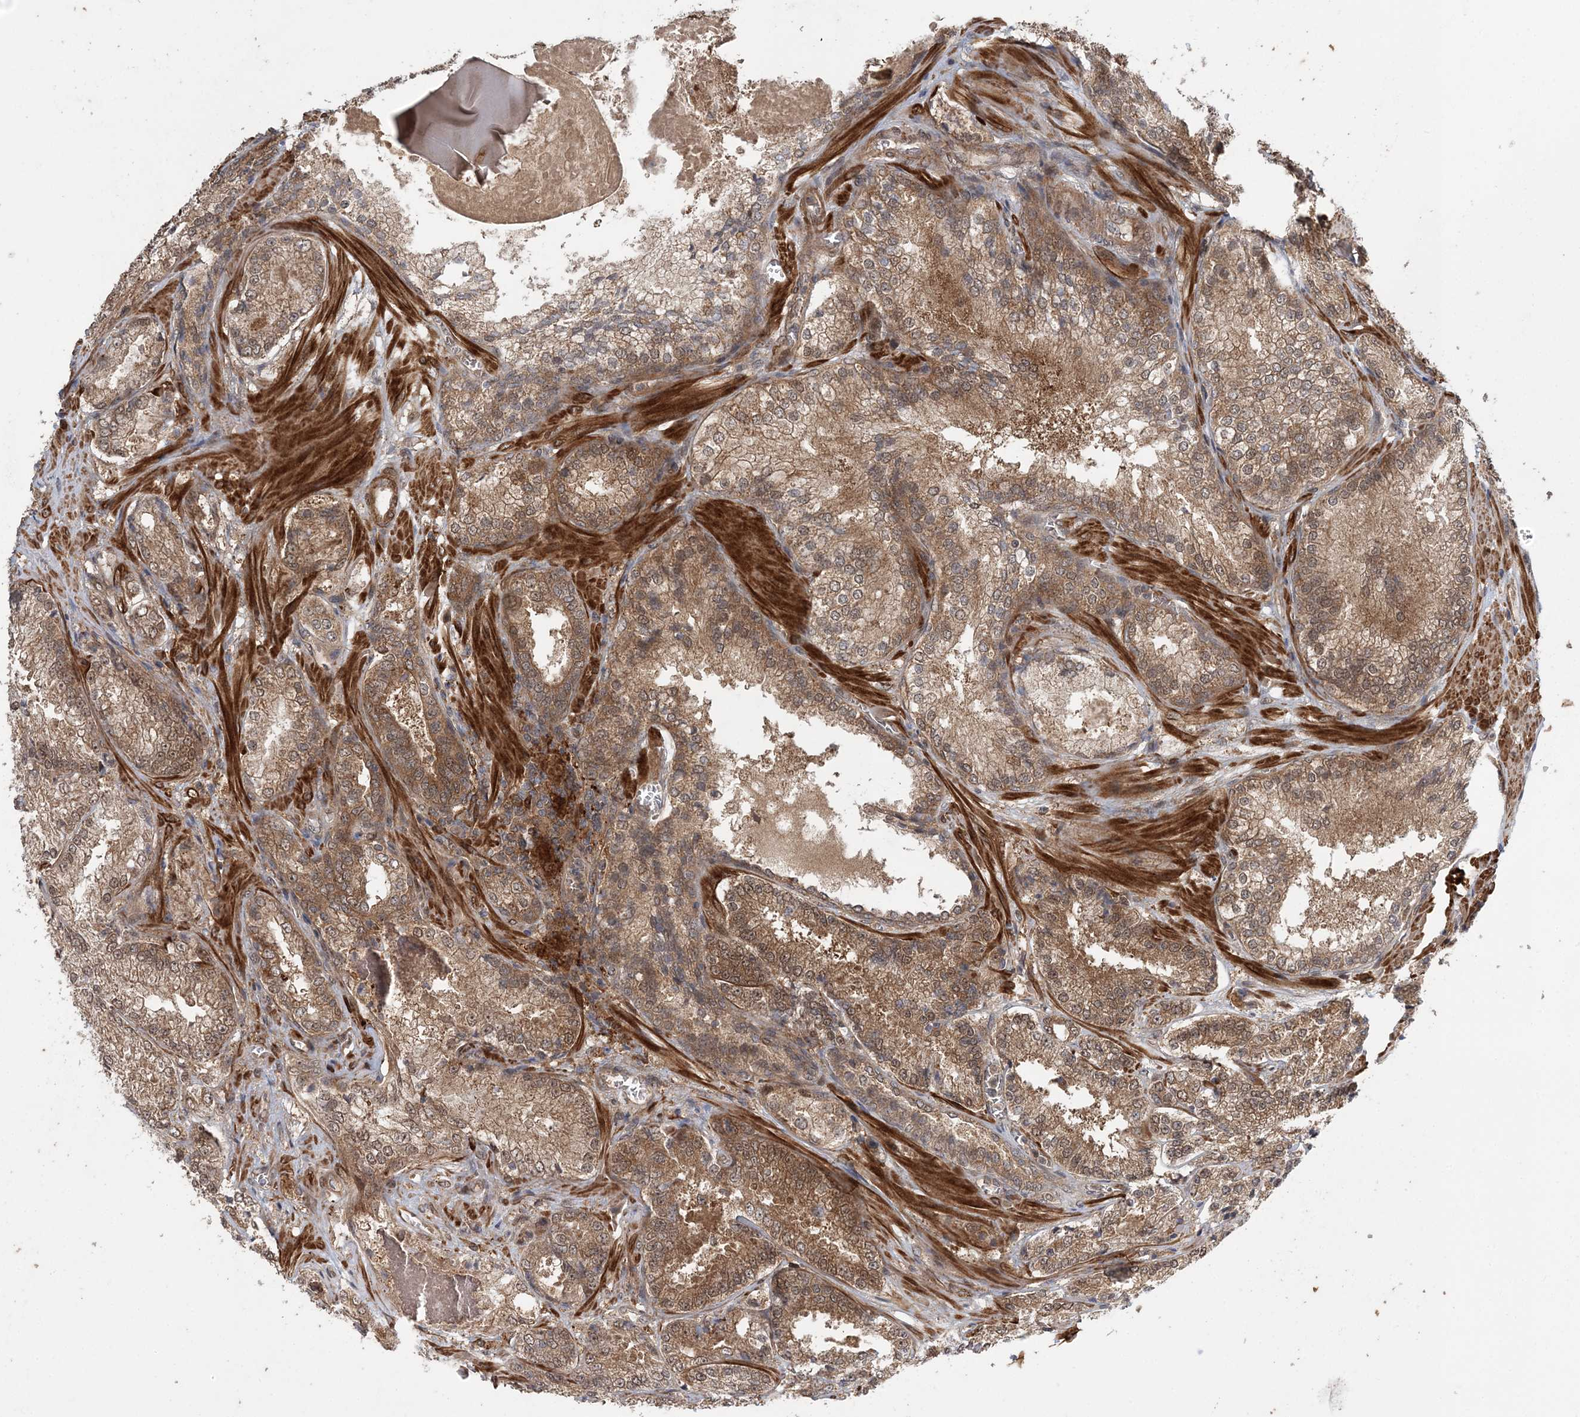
{"staining": {"intensity": "moderate", "quantity": ">75%", "location": "cytoplasmic/membranous,nuclear"}, "tissue": "prostate cancer", "cell_type": "Tumor cells", "image_type": "cancer", "snomed": [{"axis": "morphology", "description": "Adenocarcinoma, Low grade"}, {"axis": "topography", "description": "Prostate"}], "caption": "Immunohistochemical staining of human prostate cancer demonstrates medium levels of moderate cytoplasmic/membranous and nuclear staining in about >75% of tumor cells.", "gene": "UBTD2", "patient": {"sex": "male", "age": 74}}